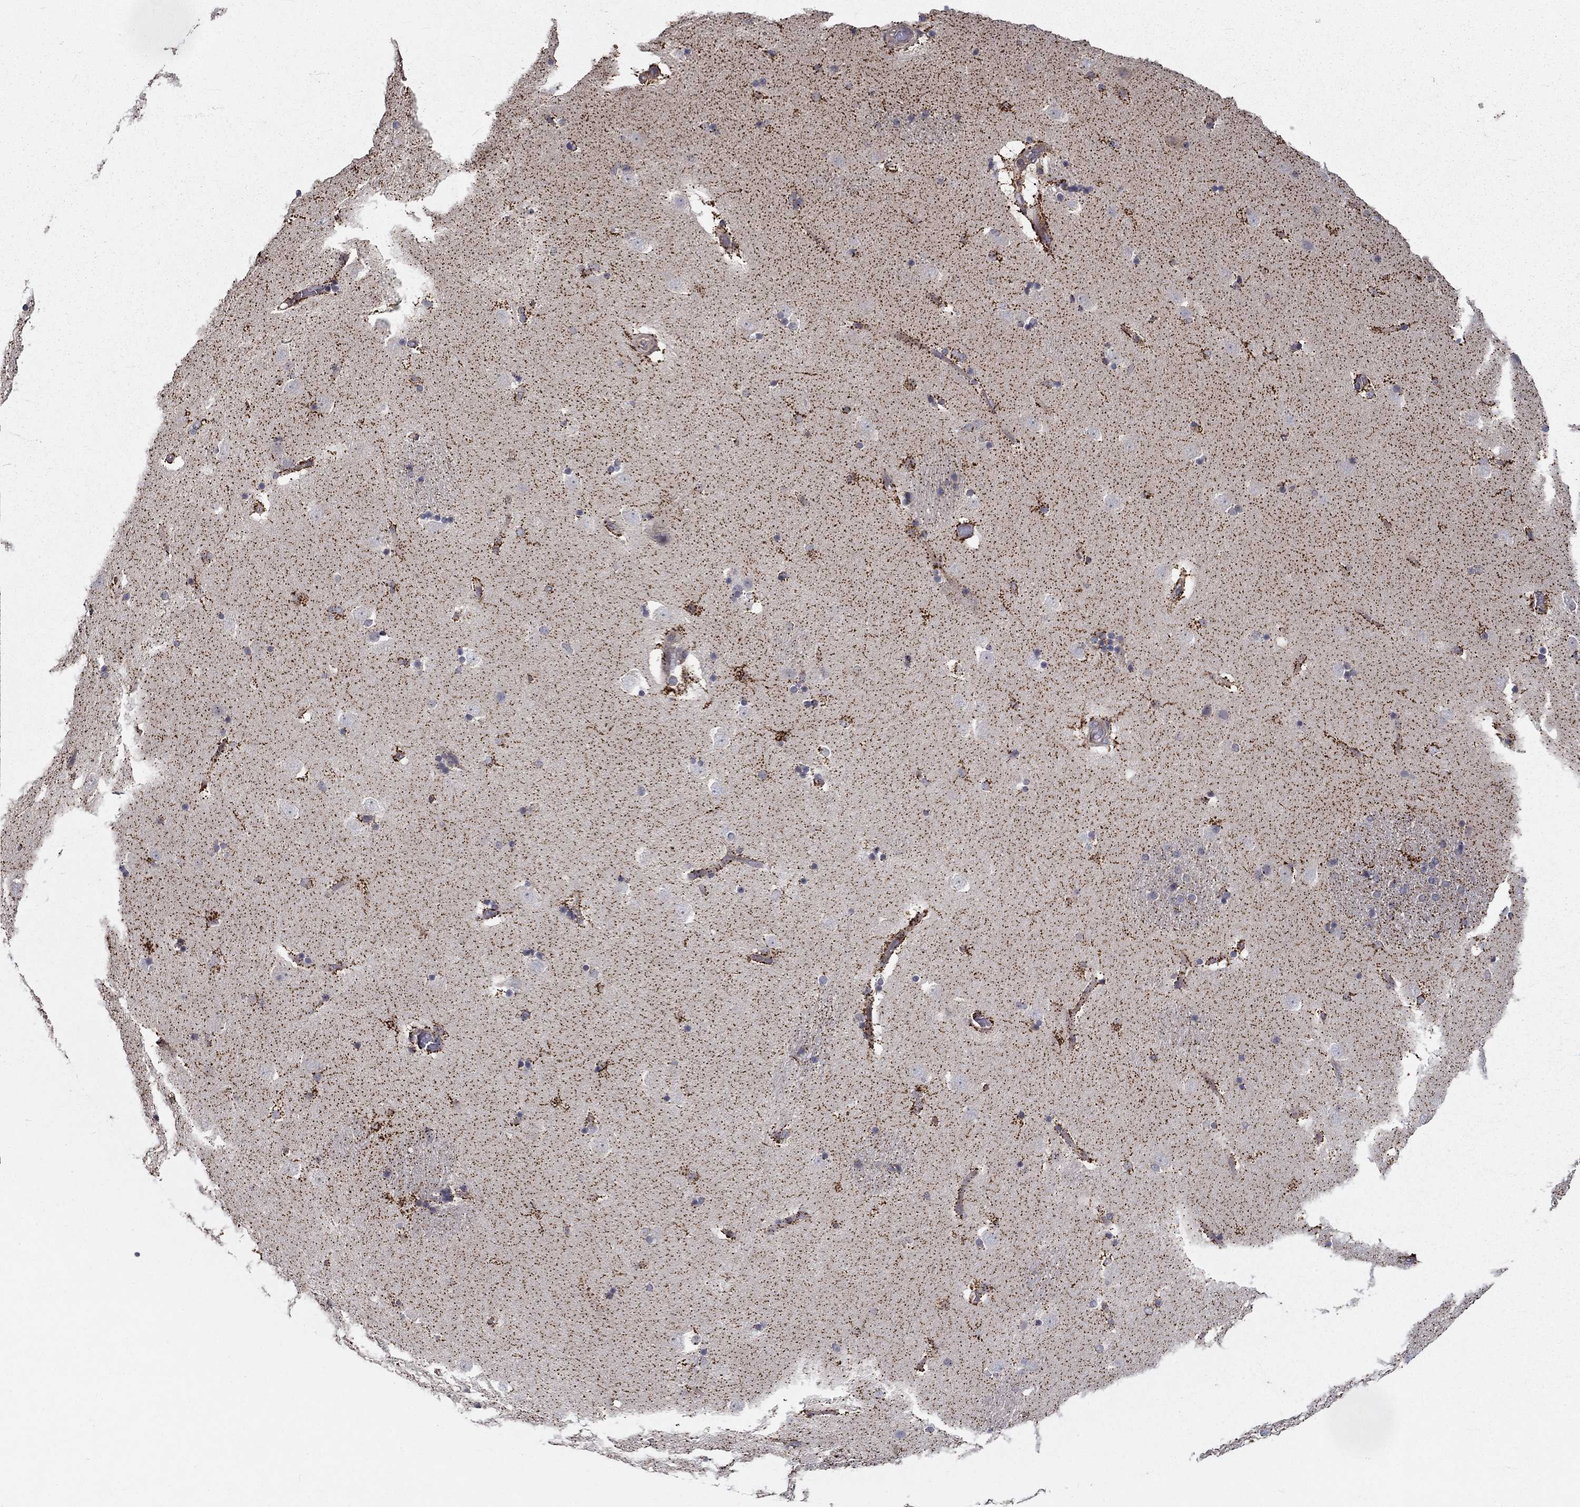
{"staining": {"intensity": "strong", "quantity": "<25%", "location": "cytoplasmic/membranous"}, "tissue": "caudate", "cell_type": "Glial cells", "image_type": "normal", "snomed": [{"axis": "morphology", "description": "Normal tissue, NOS"}, {"axis": "topography", "description": "Lateral ventricle wall"}], "caption": "Human caudate stained for a protein (brown) shows strong cytoplasmic/membranous positive staining in about <25% of glial cells.", "gene": "ALDH4A1", "patient": {"sex": "male", "age": 51}}